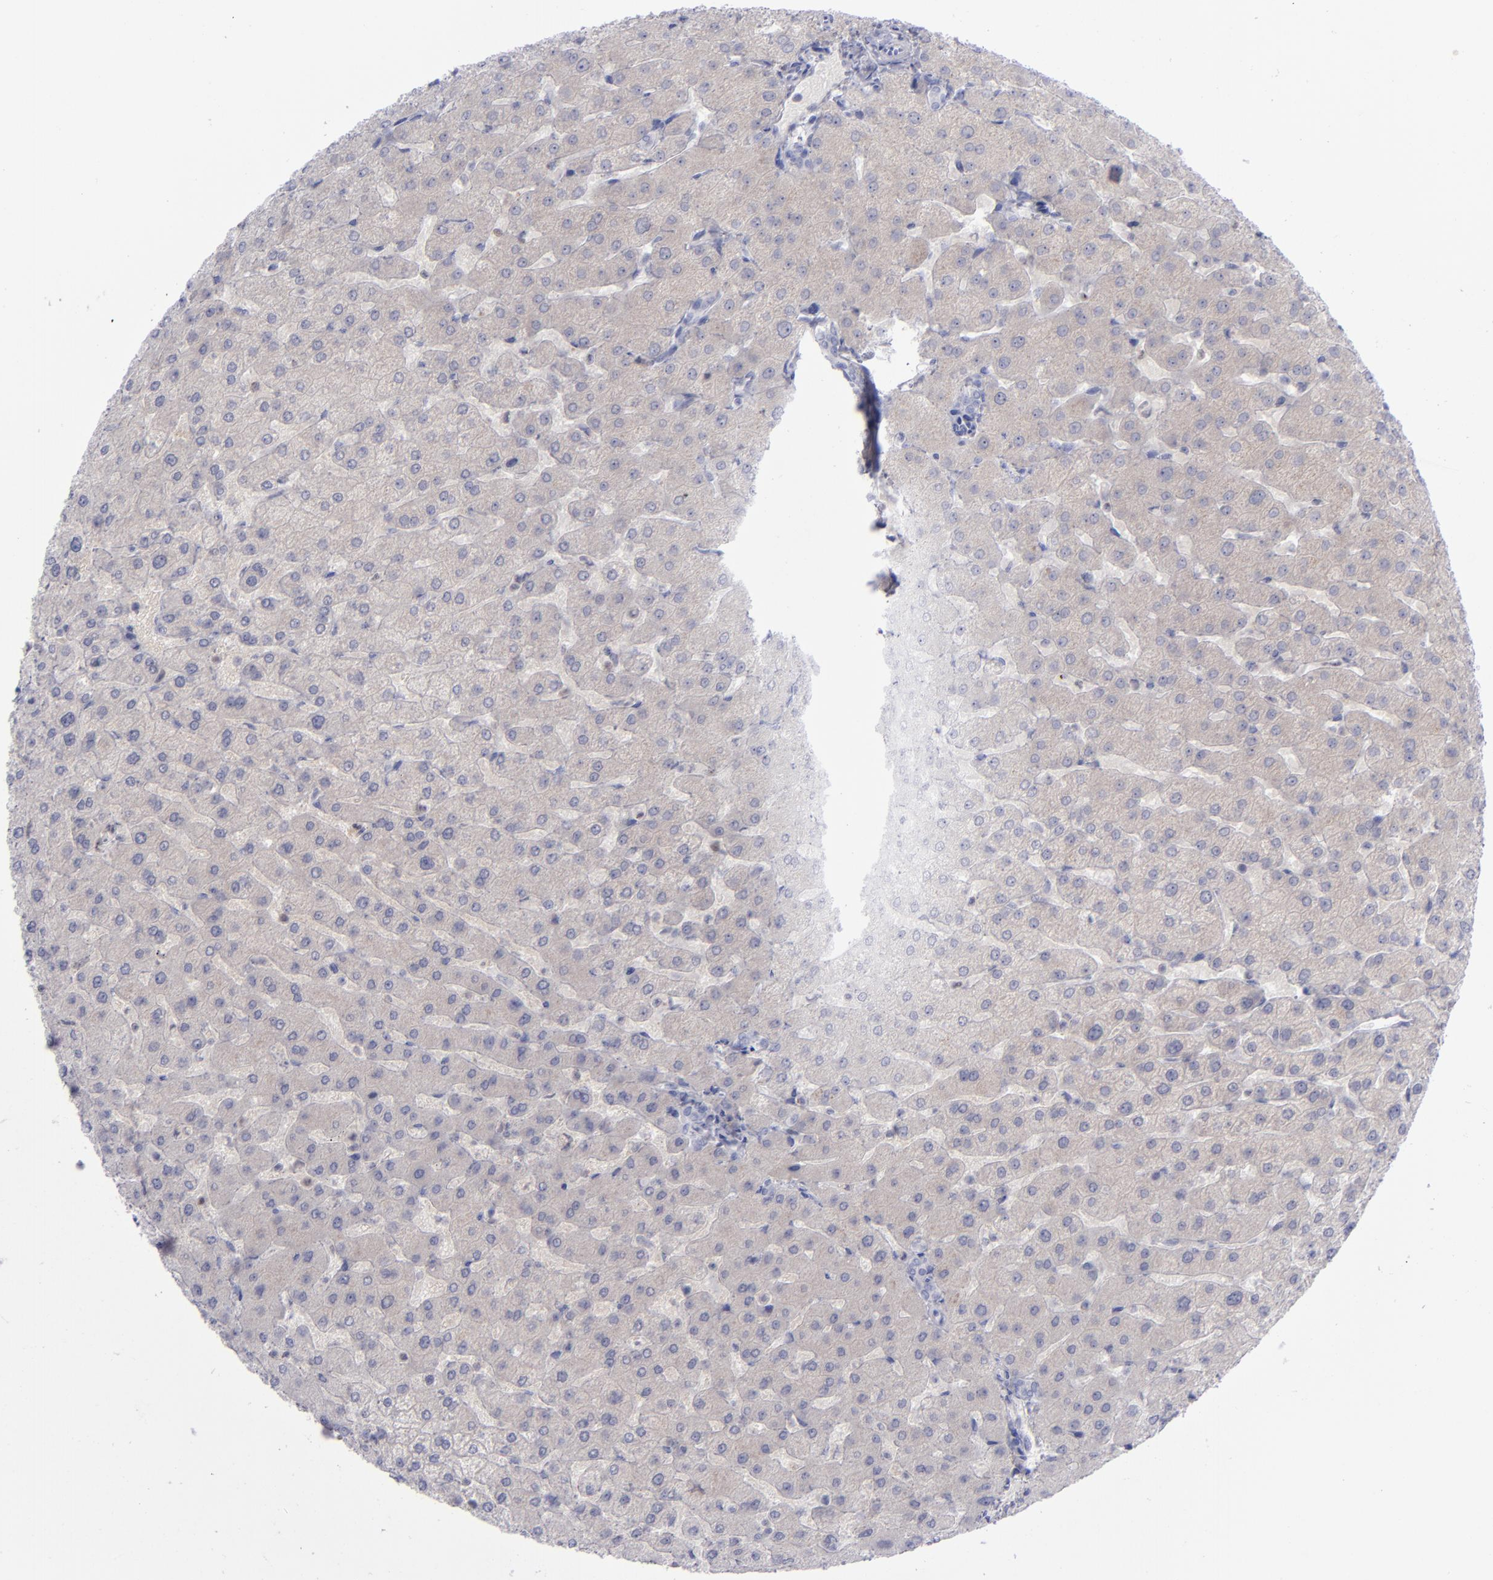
{"staining": {"intensity": "negative", "quantity": "none", "location": "none"}, "tissue": "liver", "cell_type": "Cholangiocytes", "image_type": "normal", "snomed": [{"axis": "morphology", "description": "Normal tissue, NOS"}, {"axis": "morphology", "description": "Fibrosis, NOS"}, {"axis": "topography", "description": "Liver"}], "caption": "Protein analysis of benign liver exhibits no significant staining in cholangiocytes.", "gene": "AURKA", "patient": {"sex": "female", "age": 29}}